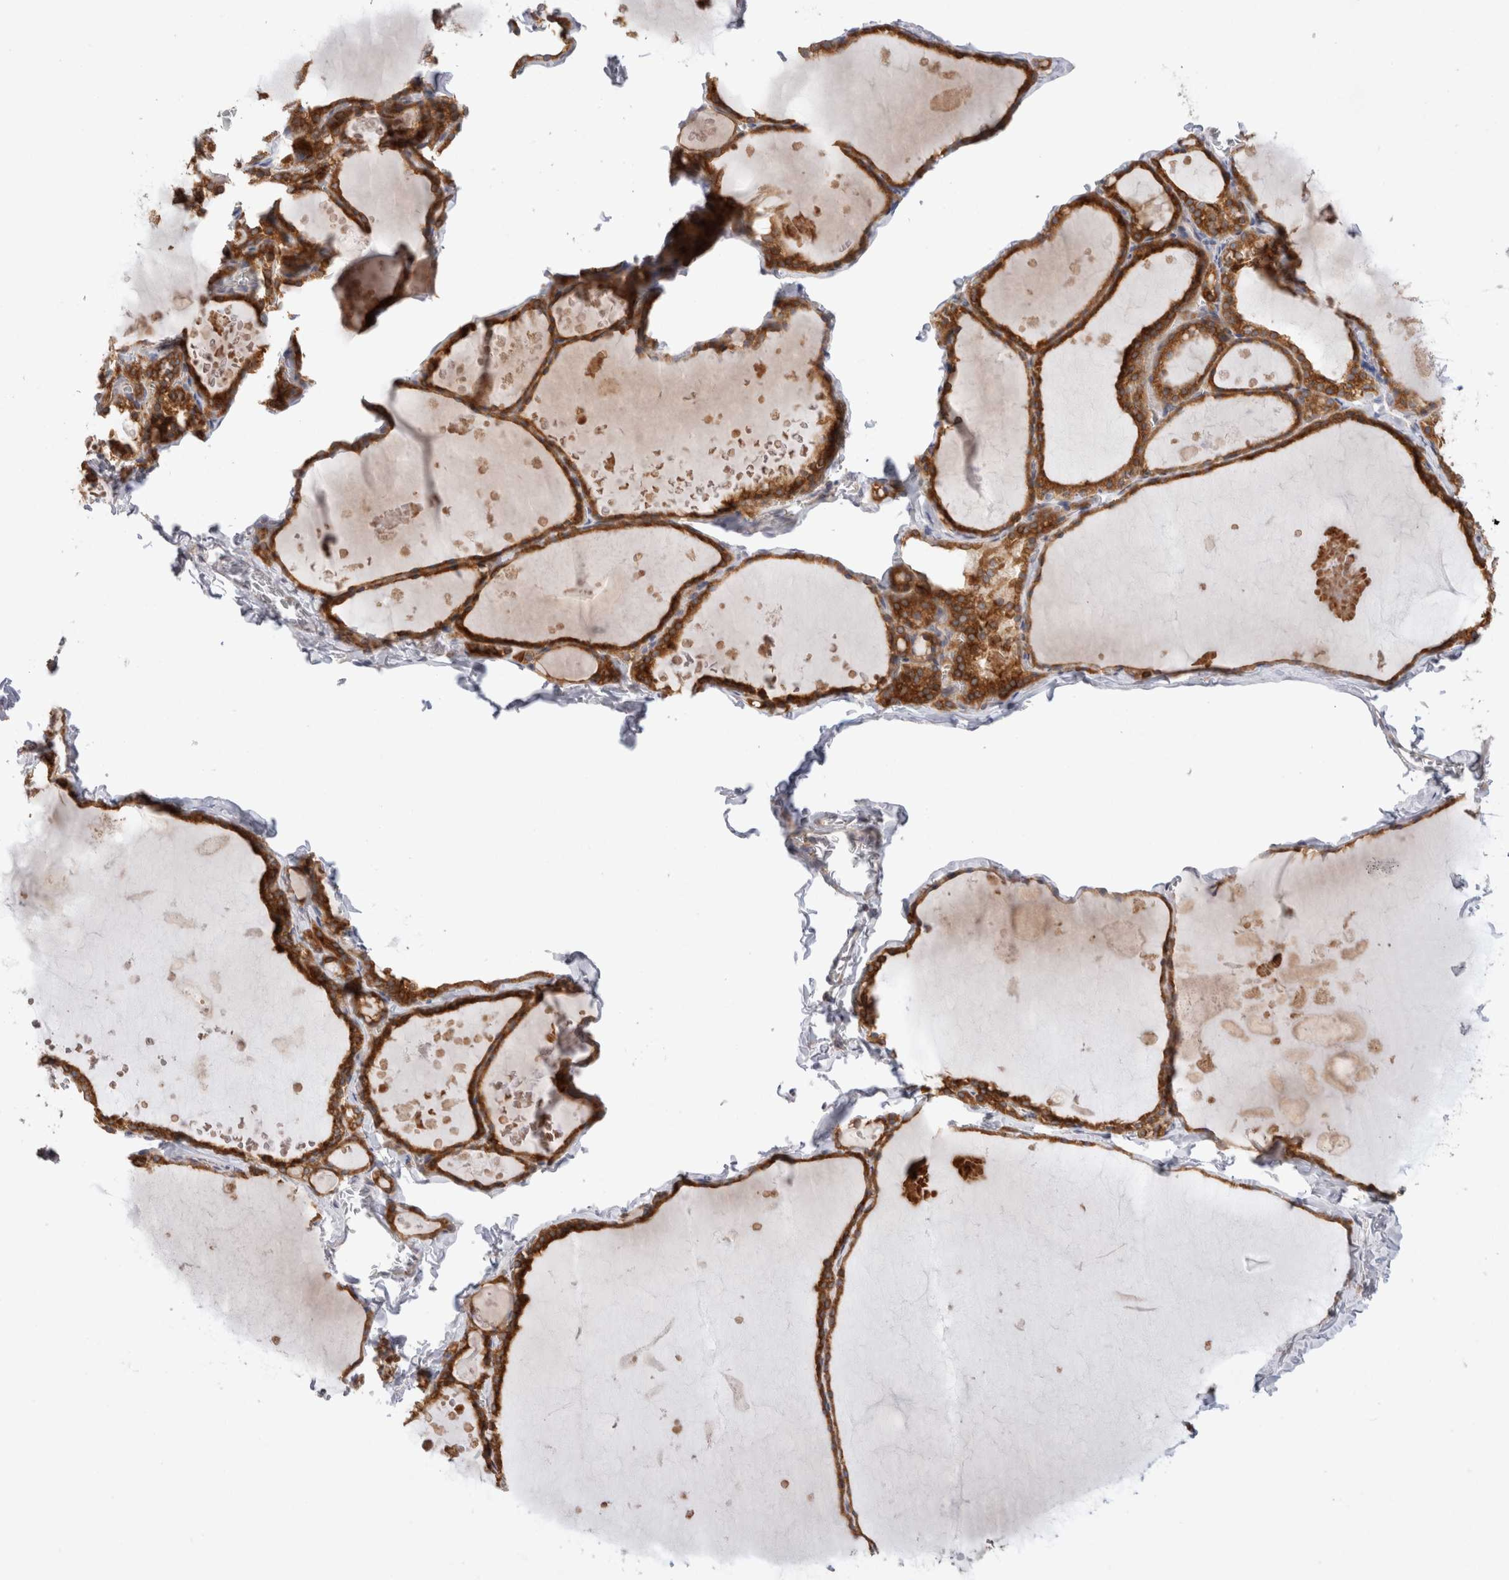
{"staining": {"intensity": "strong", "quantity": ">75%", "location": "cytoplasmic/membranous"}, "tissue": "thyroid gland", "cell_type": "Glandular cells", "image_type": "normal", "snomed": [{"axis": "morphology", "description": "Normal tissue, NOS"}, {"axis": "topography", "description": "Thyroid gland"}], "caption": "A high-resolution image shows immunohistochemistry staining of benign thyroid gland, which reveals strong cytoplasmic/membranous positivity in approximately >75% of glandular cells.", "gene": "NPC1", "patient": {"sex": "male", "age": 56}}